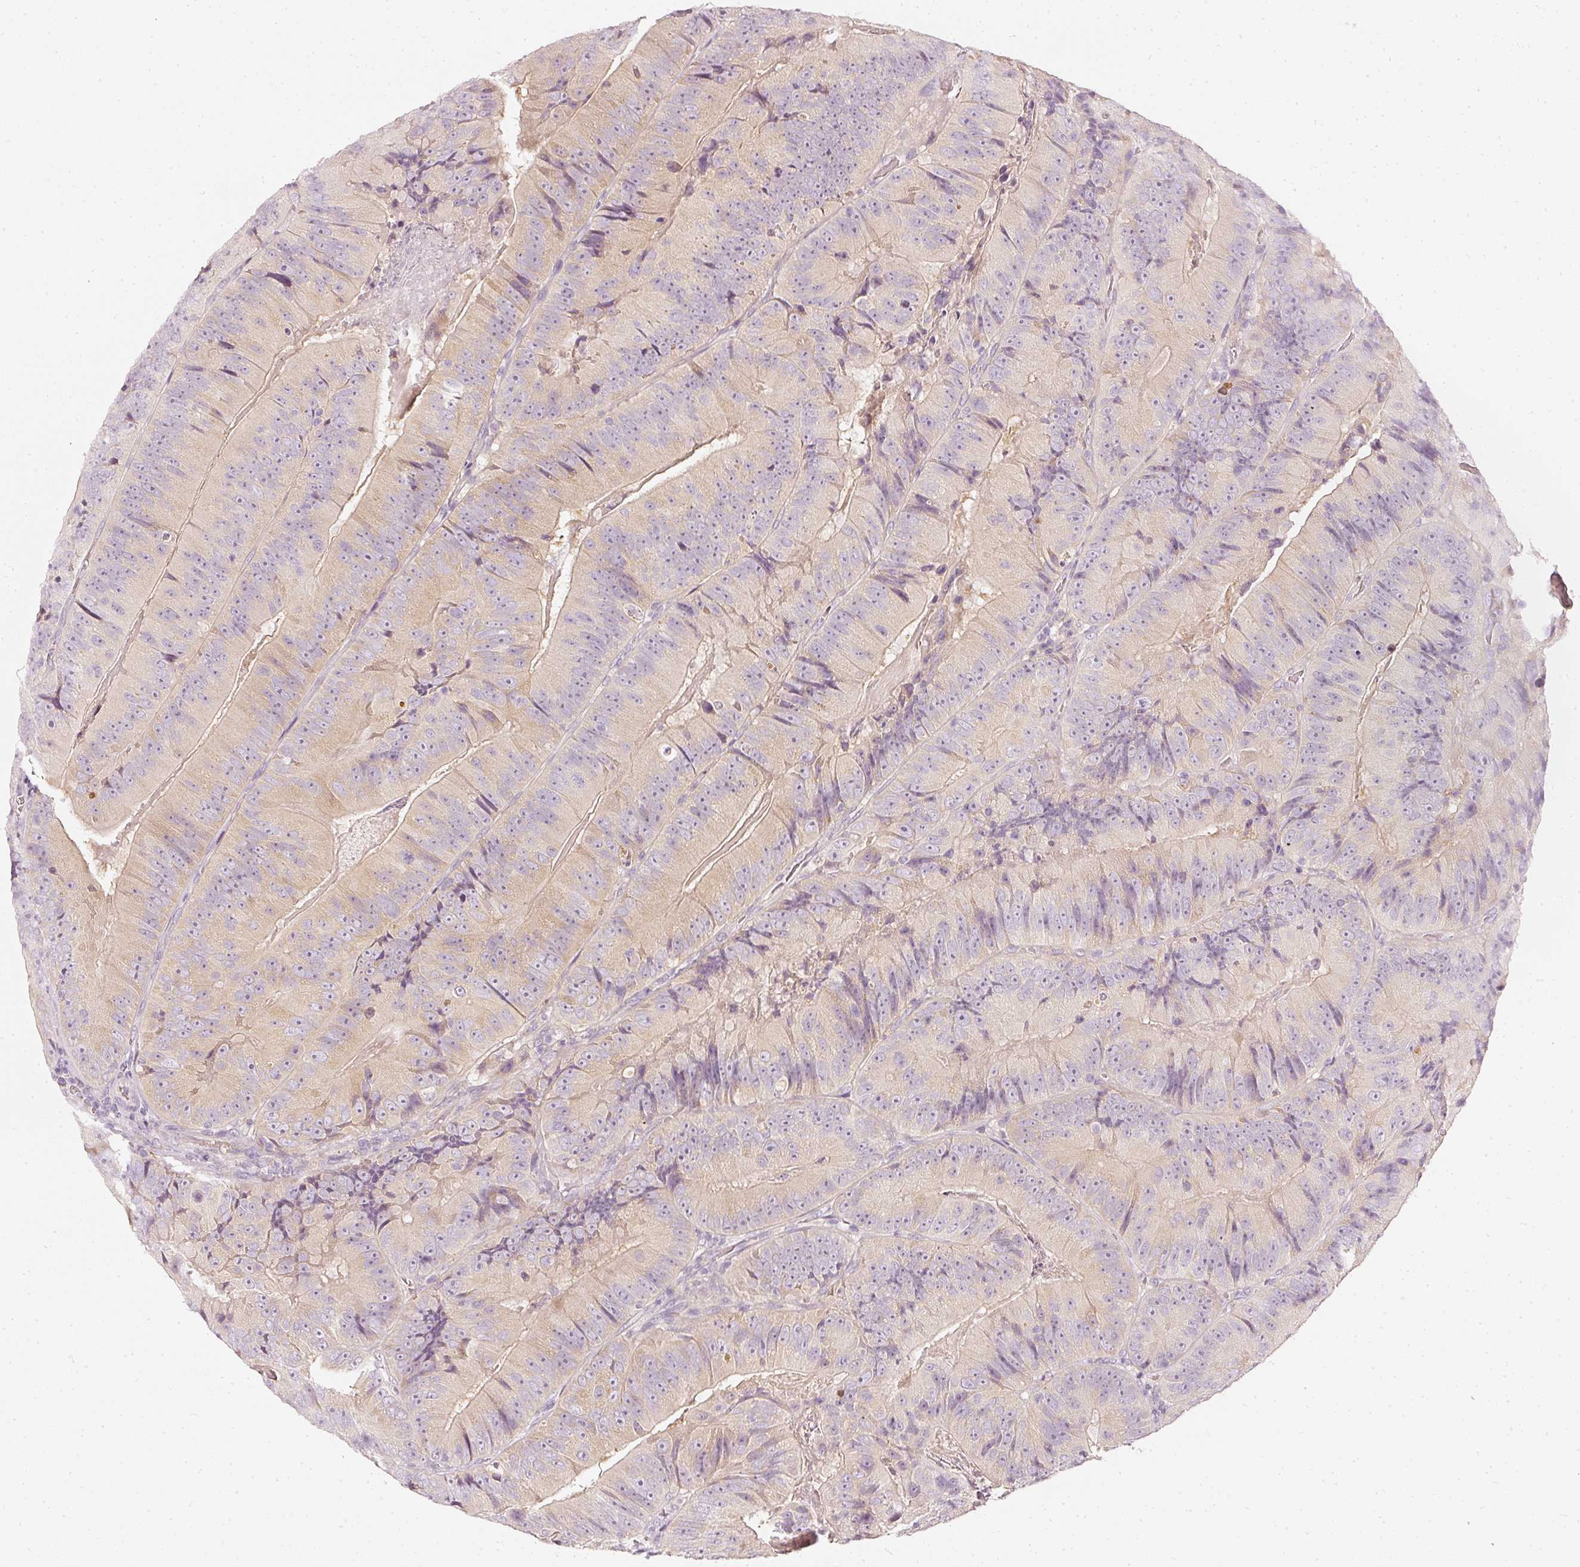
{"staining": {"intensity": "moderate", "quantity": ">75%", "location": "cytoplasmic/membranous"}, "tissue": "colorectal cancer", "cell_type": "Tumor cells", "image_type": "cancer", "snomed": [{"axis": "morphology", "description": "Adenocarcinoma, NOS"}, {"axis": "topography", "description": "Colon"}], "caption": "Protein expression analysis of adenocarcinoma (colorectal) demonstrates moderate cytoplasmic/membranous positivity in approximately >75% of tumor cells.", "gene": "CNP", "patient": {"sex": "female", "age": 86}}